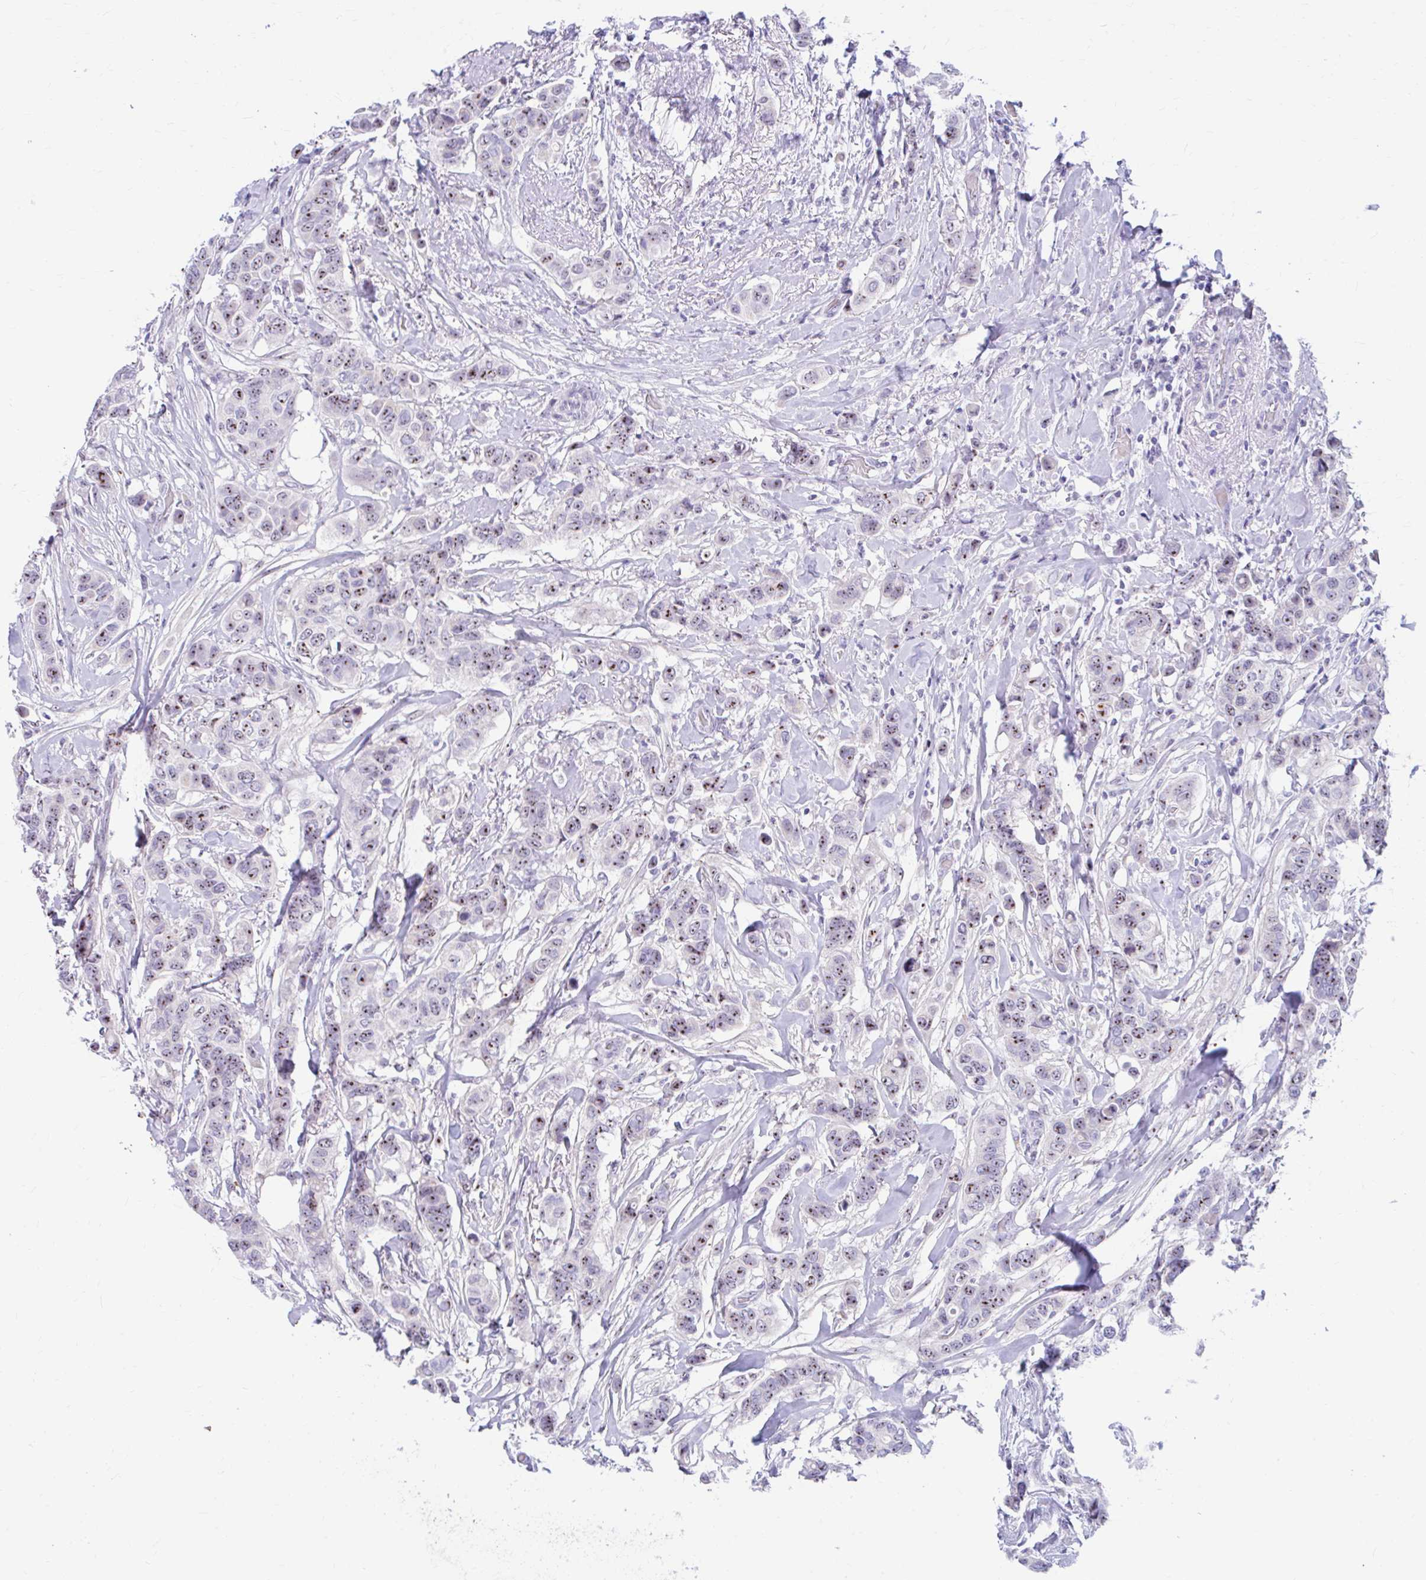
{"staining": {"intensity": "moderate", "quantity": ">75%", "location": "nuclear"}, "tissue": "breast cancer", "cell_type": "Tumor cells", "image_type": "cancer", "snomed": [{"axis": "morphology", "description": "Lobular carcinoma"}, {"axis": "topography", "description": "Breast"}], "caption": "Immunohistochemistry (IHC) of lobular carcinoma (breast) displays medium levels of moderate nuclear positivity in approximately >75% of tumor cells.", "gene": "FTSJ3", "patient": {"sex": "female", "age": 51}}